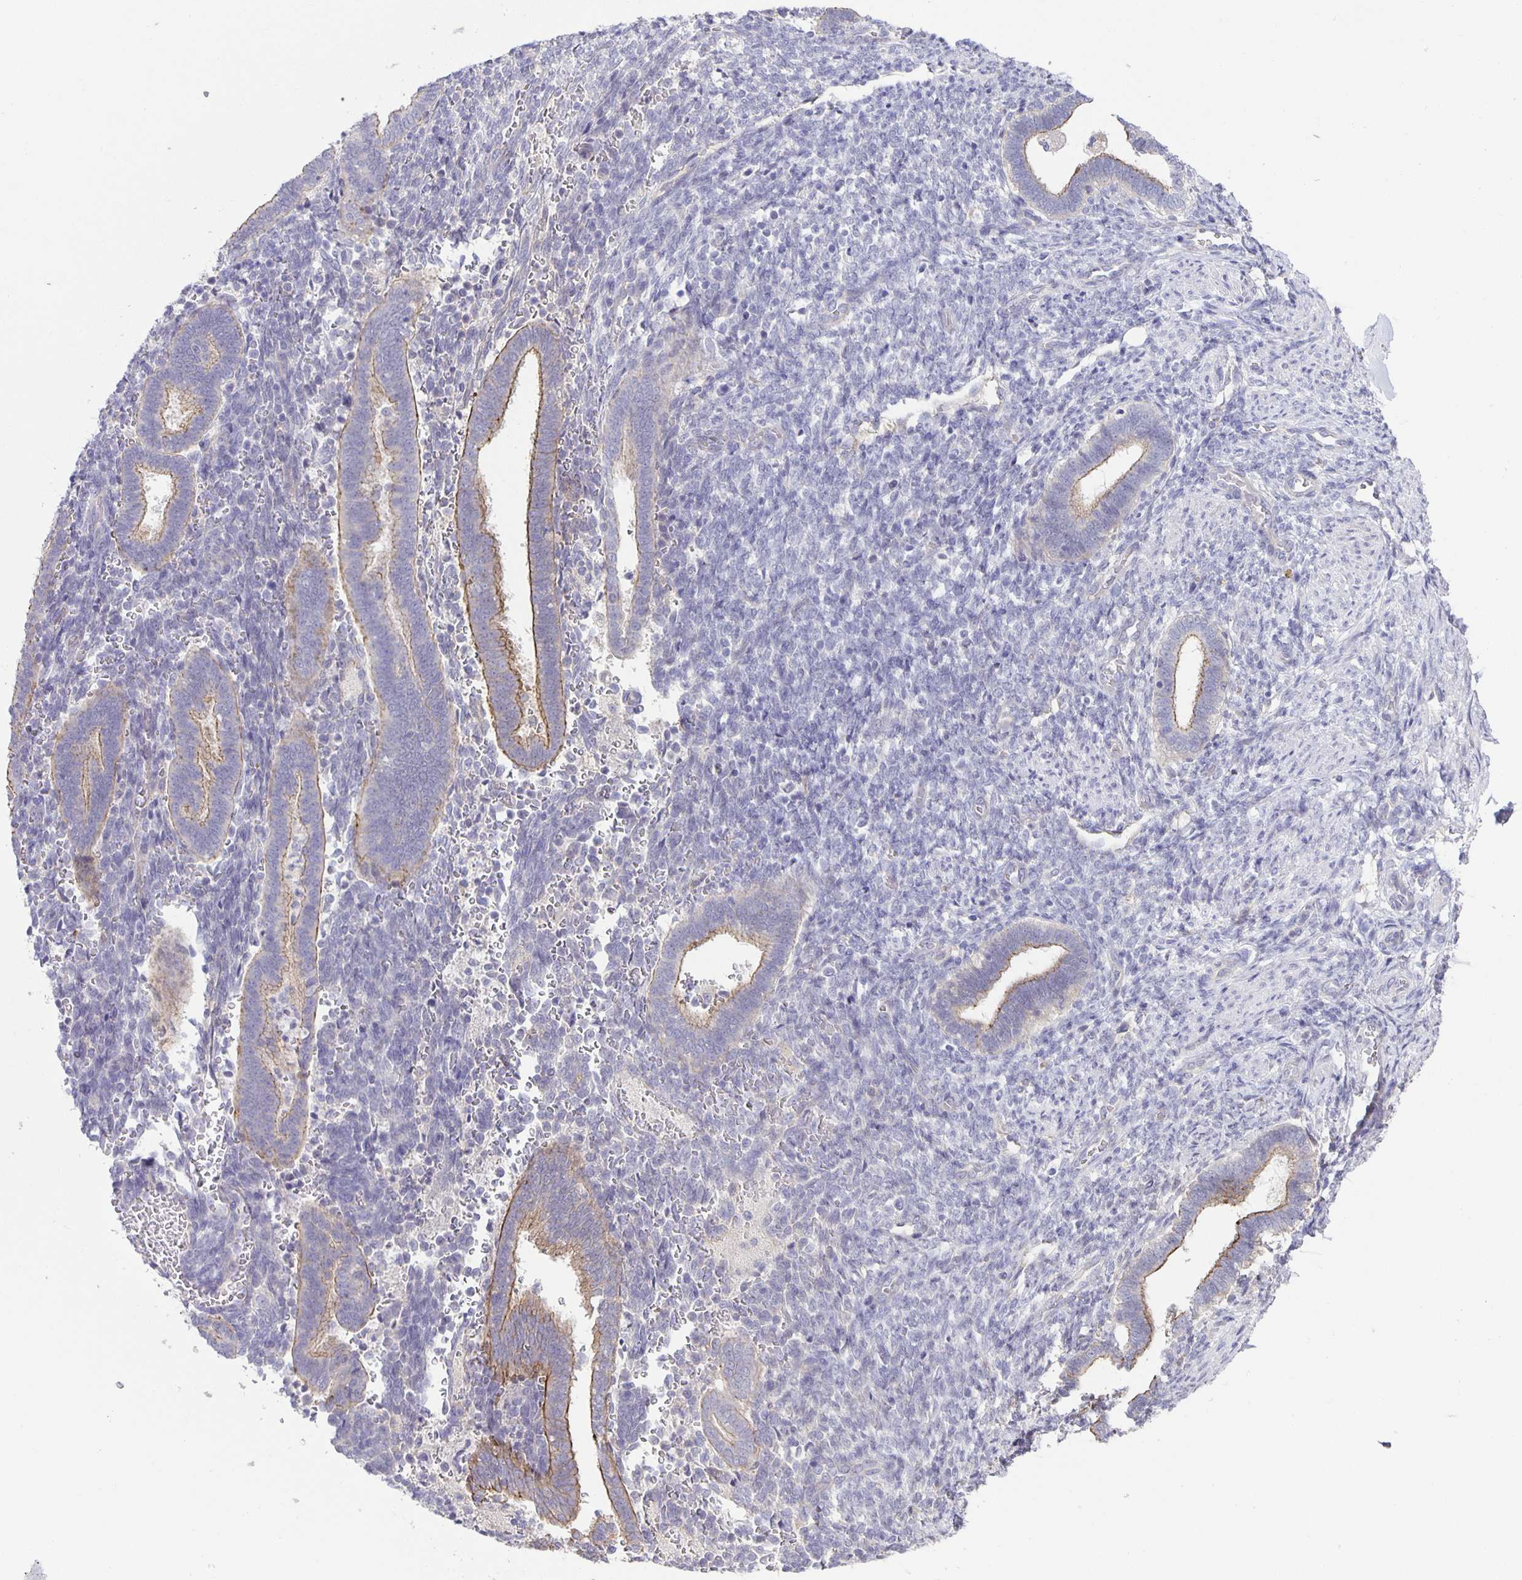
{"staining": {"intensity": "negative", "quantity": "none", "location": "none"}, "tissue": "endometrium", "cell_type": "Cells in endometrial stroma", "image_type": "normal", "snomed": [{"axis": "morphology", "description": "Normal tissue, NOS"}, {"axis": "topography", "description": "Endometrium"}], "caption": "Cells in endometrial stroma show no significant positivity in unremarkable endometrium. (DAB (3,3'-diaminobenzidine) immunohistochemistry (IHC), high magnification).", "gene": "PTPN3", "patient": {"sex": "female", "age": 34}}